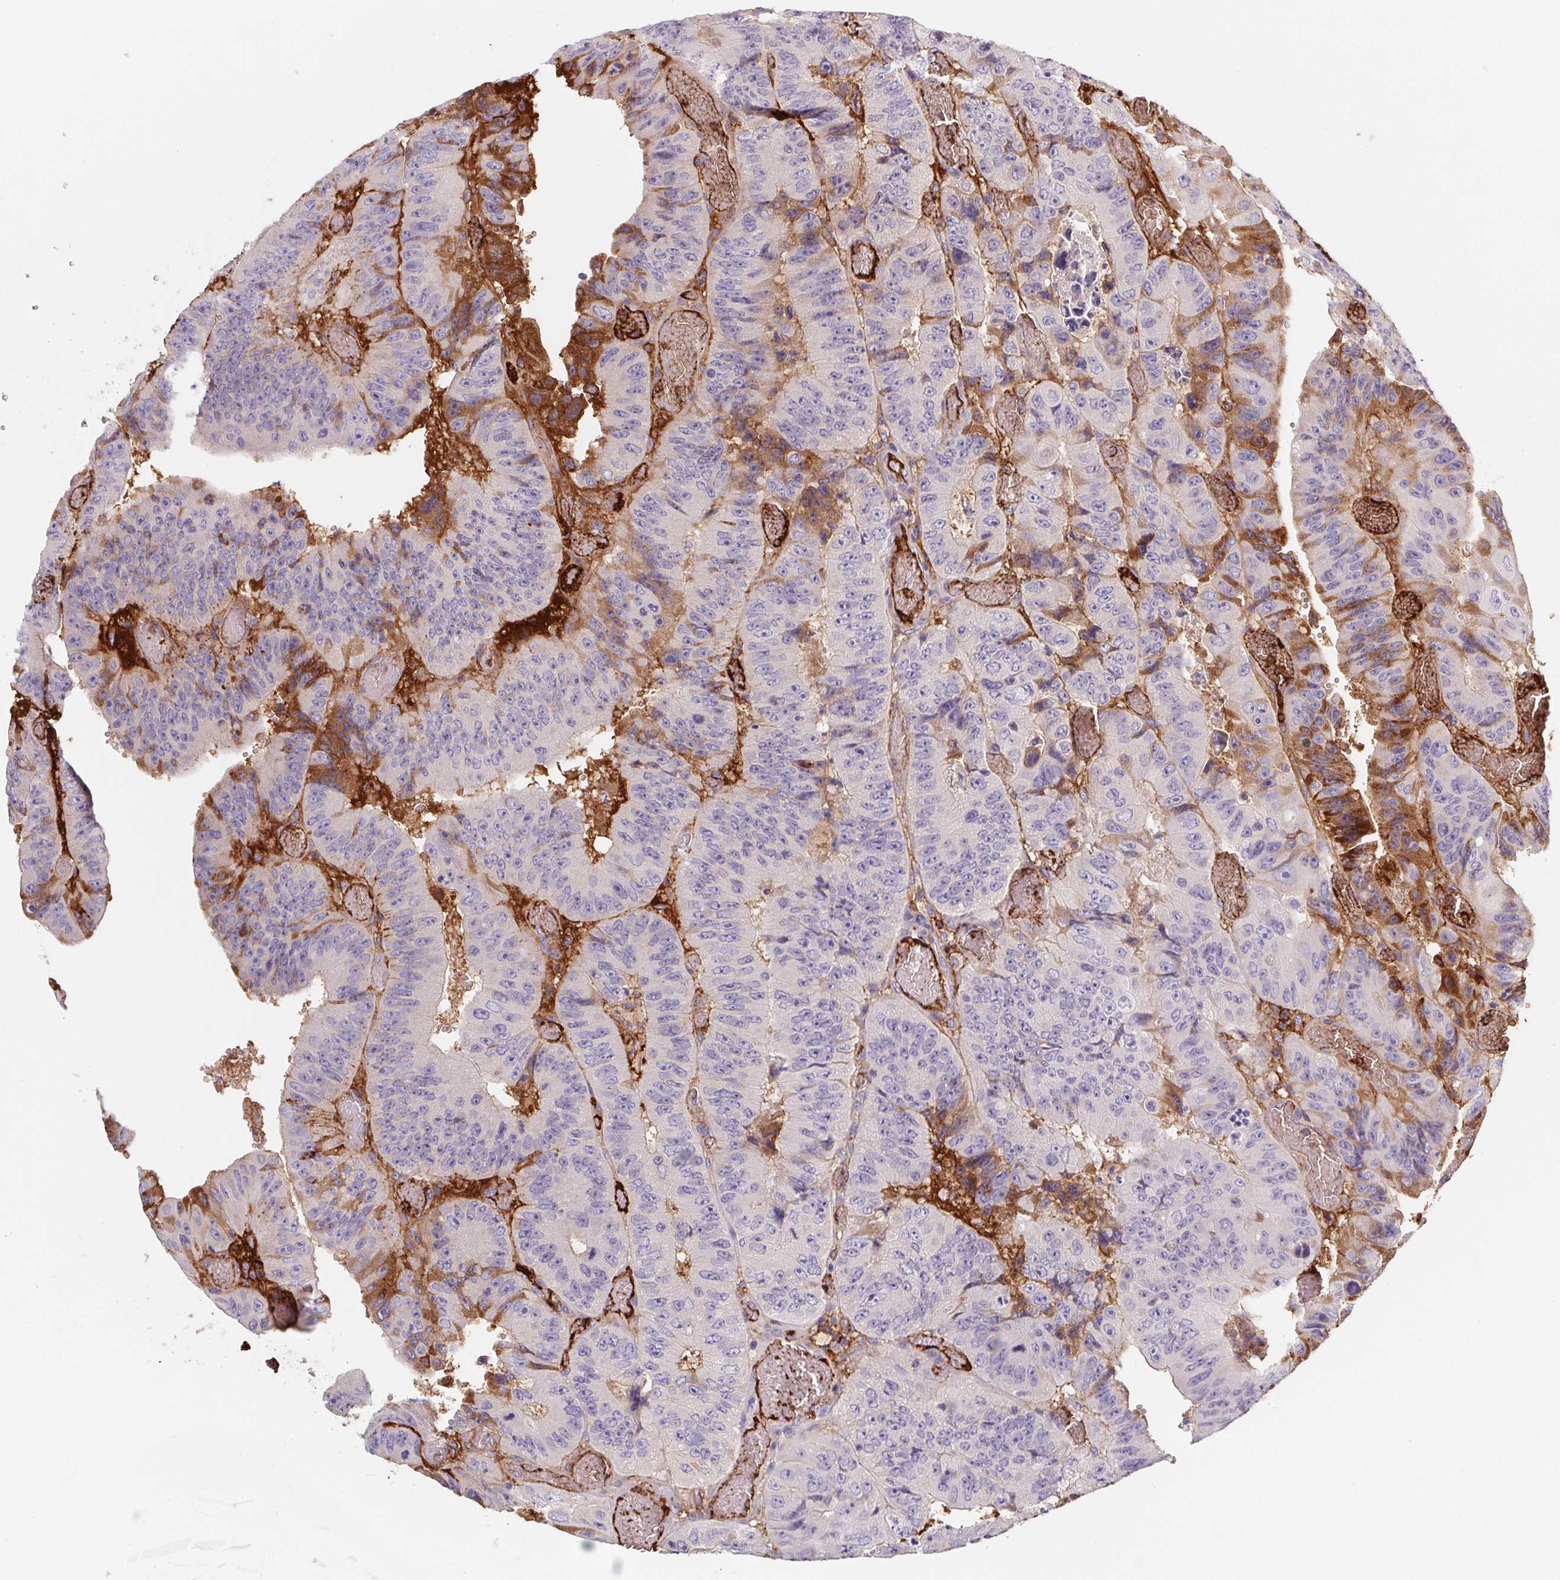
{"staining": {"intensity": "negative", "quantity": "none", "location": "none"}, "tissue": "colorectal cancer", "cell_type": "Tumor cells", "image_type": "cancer", "snomed": [{"axis": "morphology", "description": "Adenocarcinoma, NOS"}, {"axis": "topography", "description": "Colon"}], "caption": "There is no significant staining in tumor cells of colorectal cancer.", "gene": "LPA", "patient": {"sex": "female", "age": 84}}